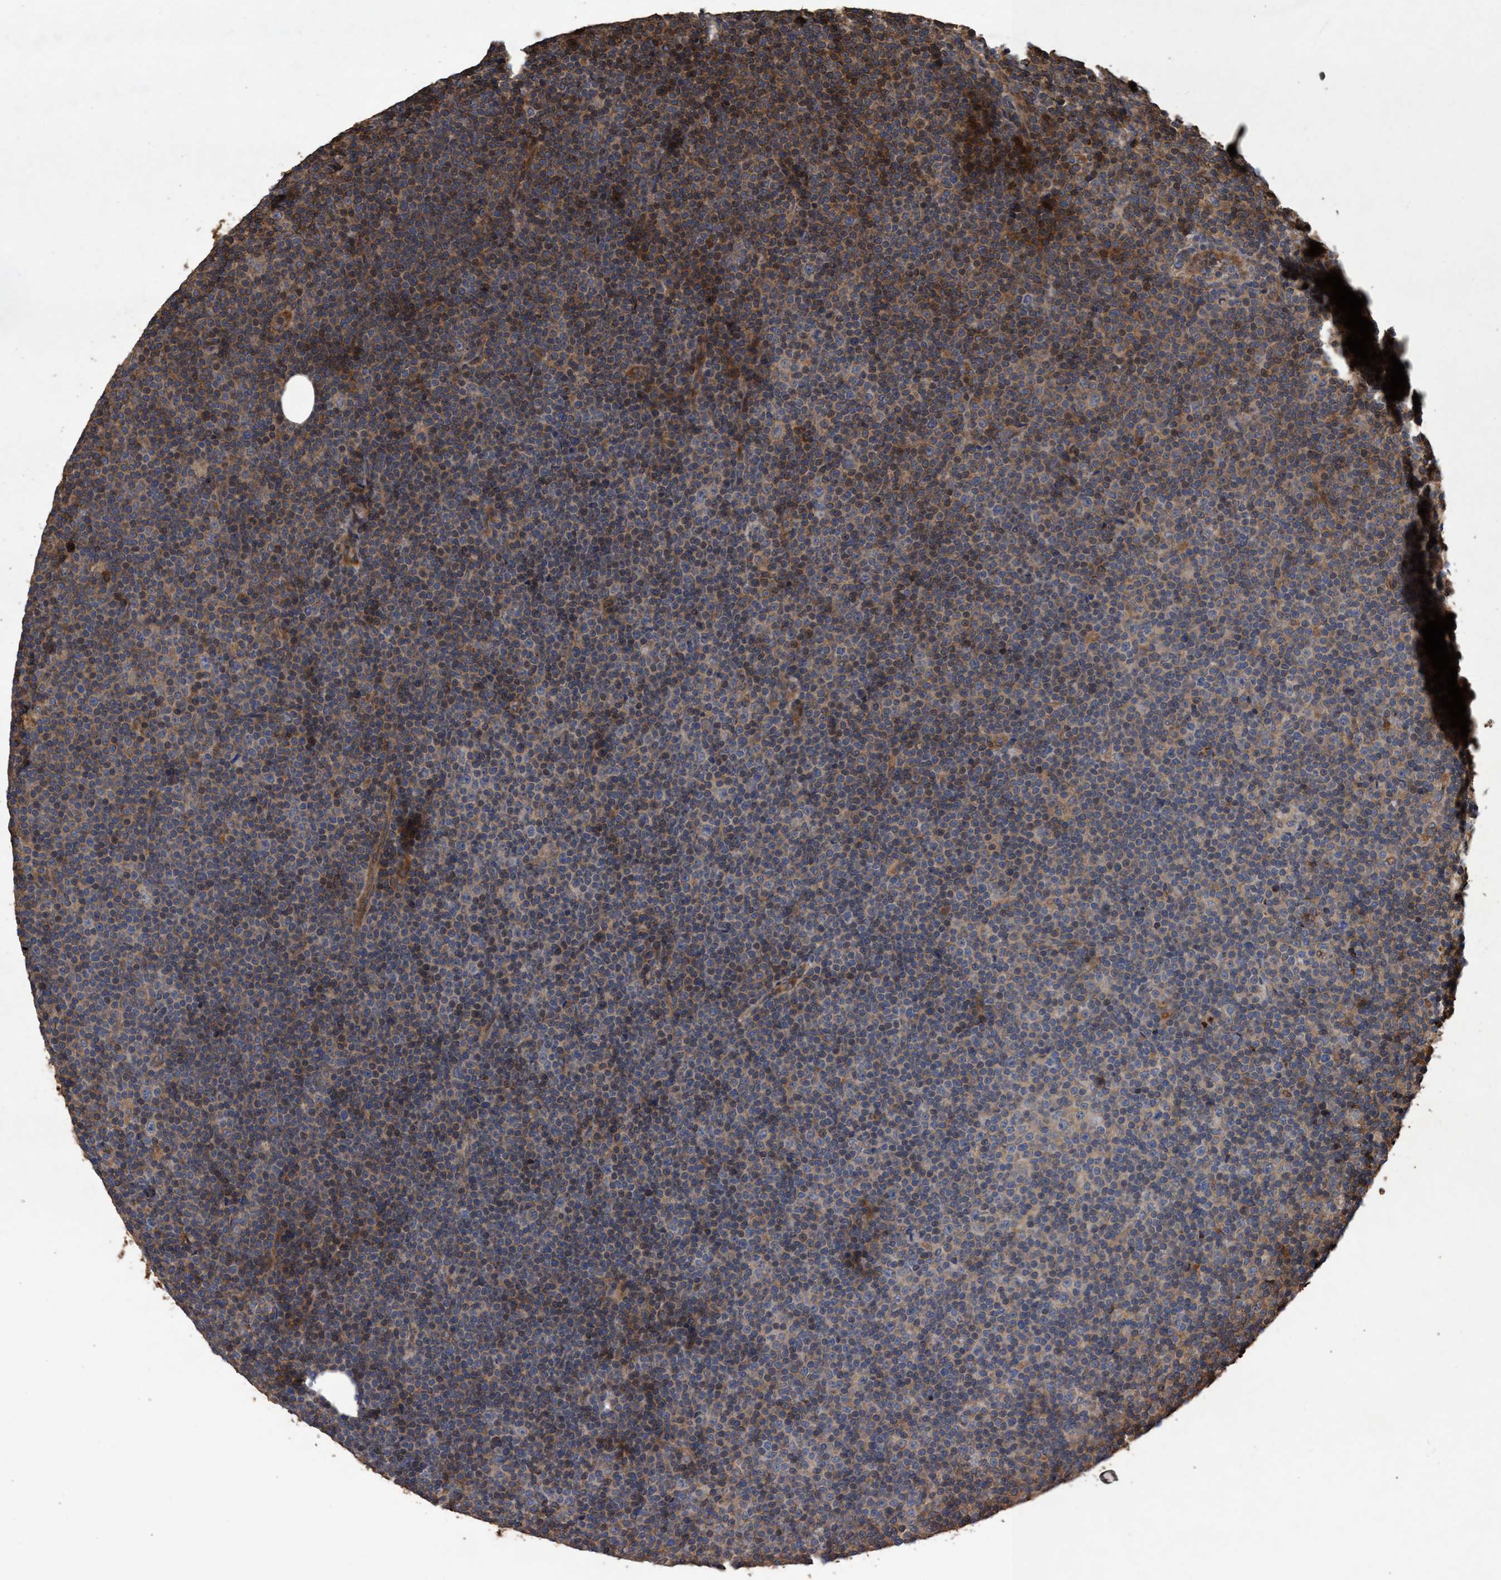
{"staining": {"intensity": "weak", "quantity": "<25%", "location": "cytoplasmic/membranous"}, "tissue": "lymphoma", "cell_type": "Tumor cells", "image_type": "cancer", "snomed": [{"axis": "morphology", "description": "Malignant lymphoma, non-Hodgkin's type, Low grade"}, {"axis": "topography", "description": "Lymph node"}], "caption": "Photomicrograph shows no protein positivity in tumor cells of malignant lymphoma, non-Hodgkin's type (low-grade) tissue.", "gene": "CHMP6", "patient": {"sex": "female", "age": 67}}